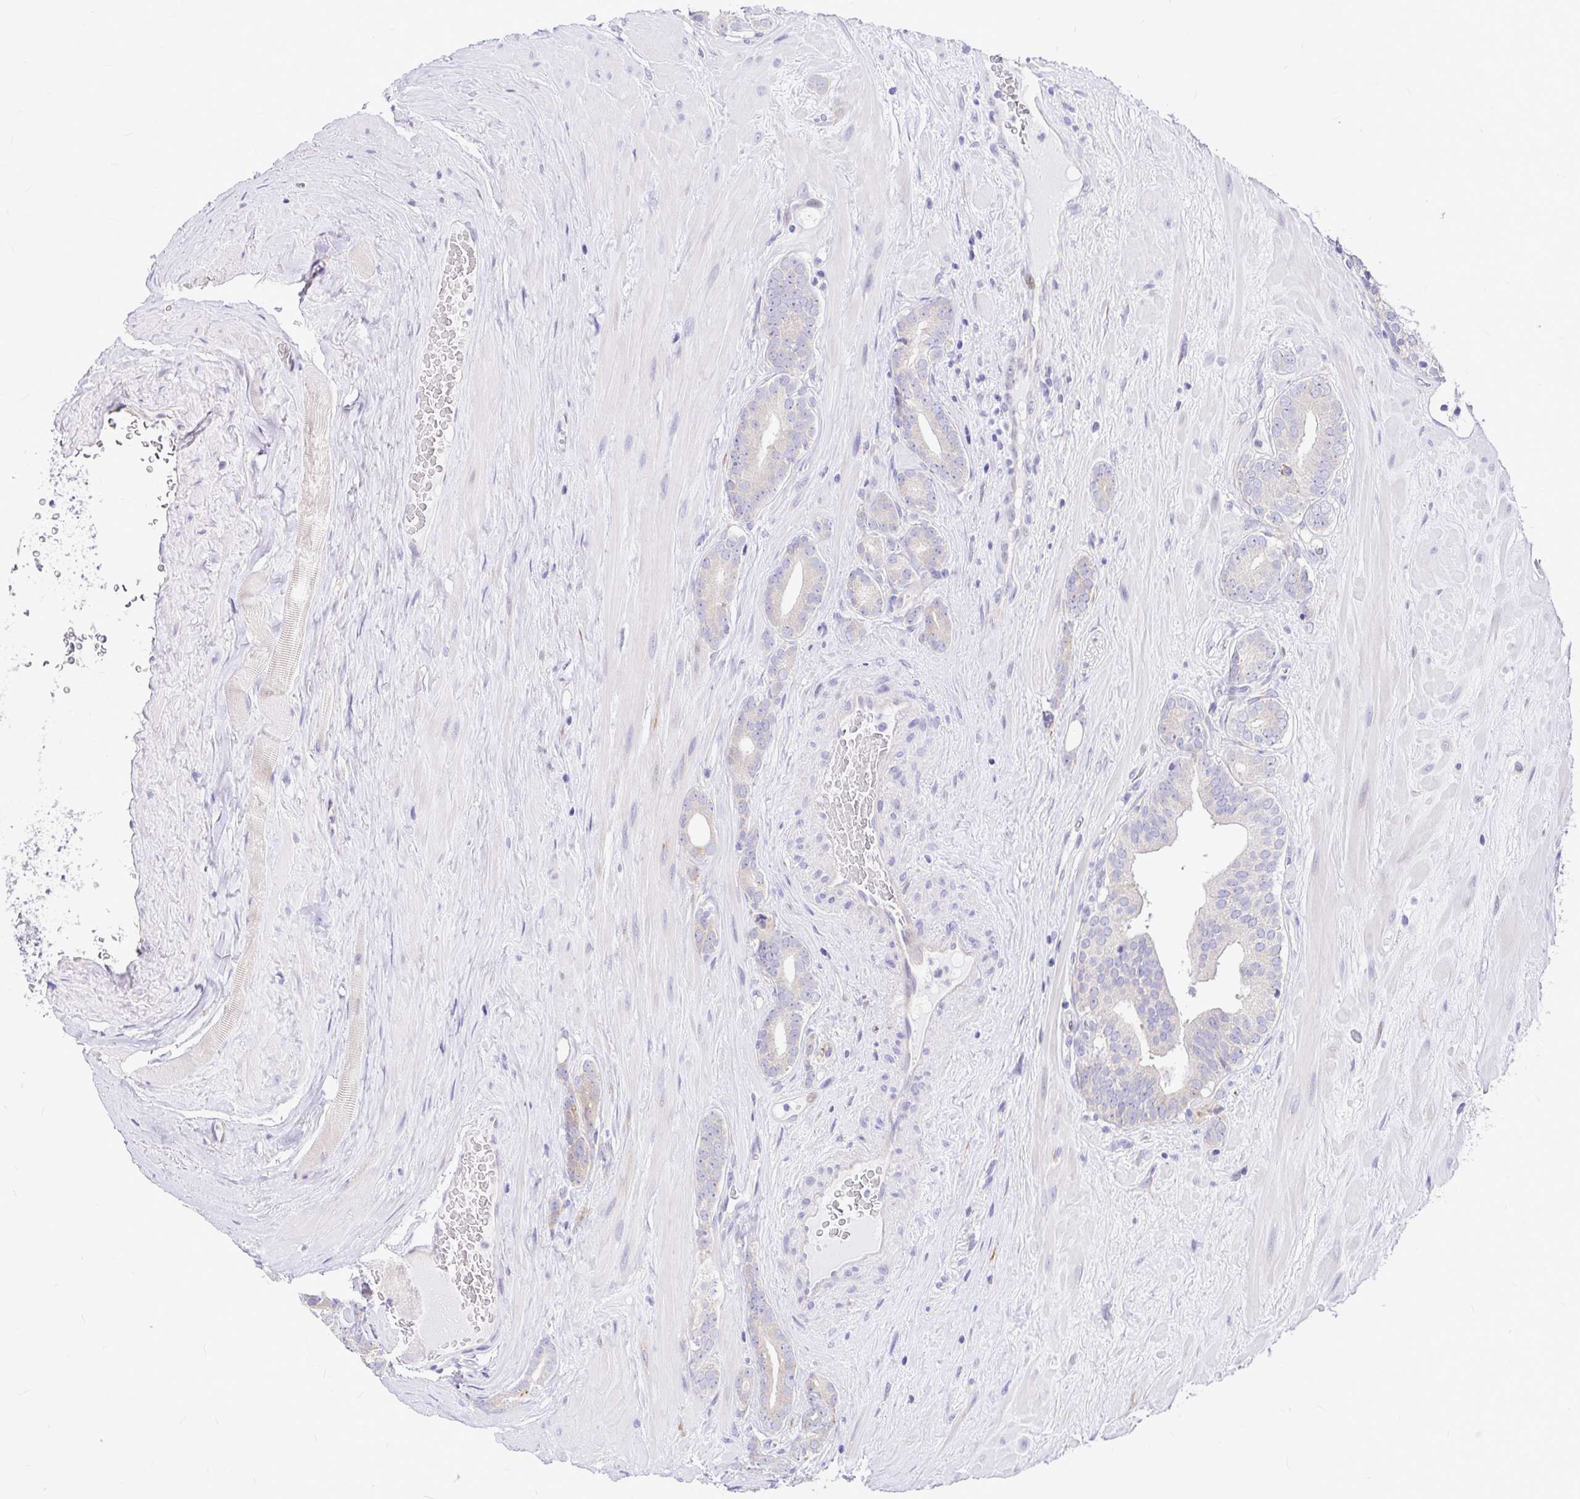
{"staining": {"intensity": "negative", "quantity": "none", "location": "none"}, "tissue": "prostate cancer", "cell_type": "Tumor cells", "image_type": "cancer", "snomed": [{"axis": "morphology", "description": "Adenocarcinoma, High grade"}, {"axis": "topography", "description": "Prostate"}], "caption": "A histopathology image of prostate cancer (adenocarcinoma (high-grade)) stained for a protein exhibits no brown staining in tumor cells. (Stains: DAB IHC with hematoxylin counter stain, Microscopy: brightfield microscopy at high magnification).", "gene": "GABBR2", "patient": {"sex": "male", "age": 66}}